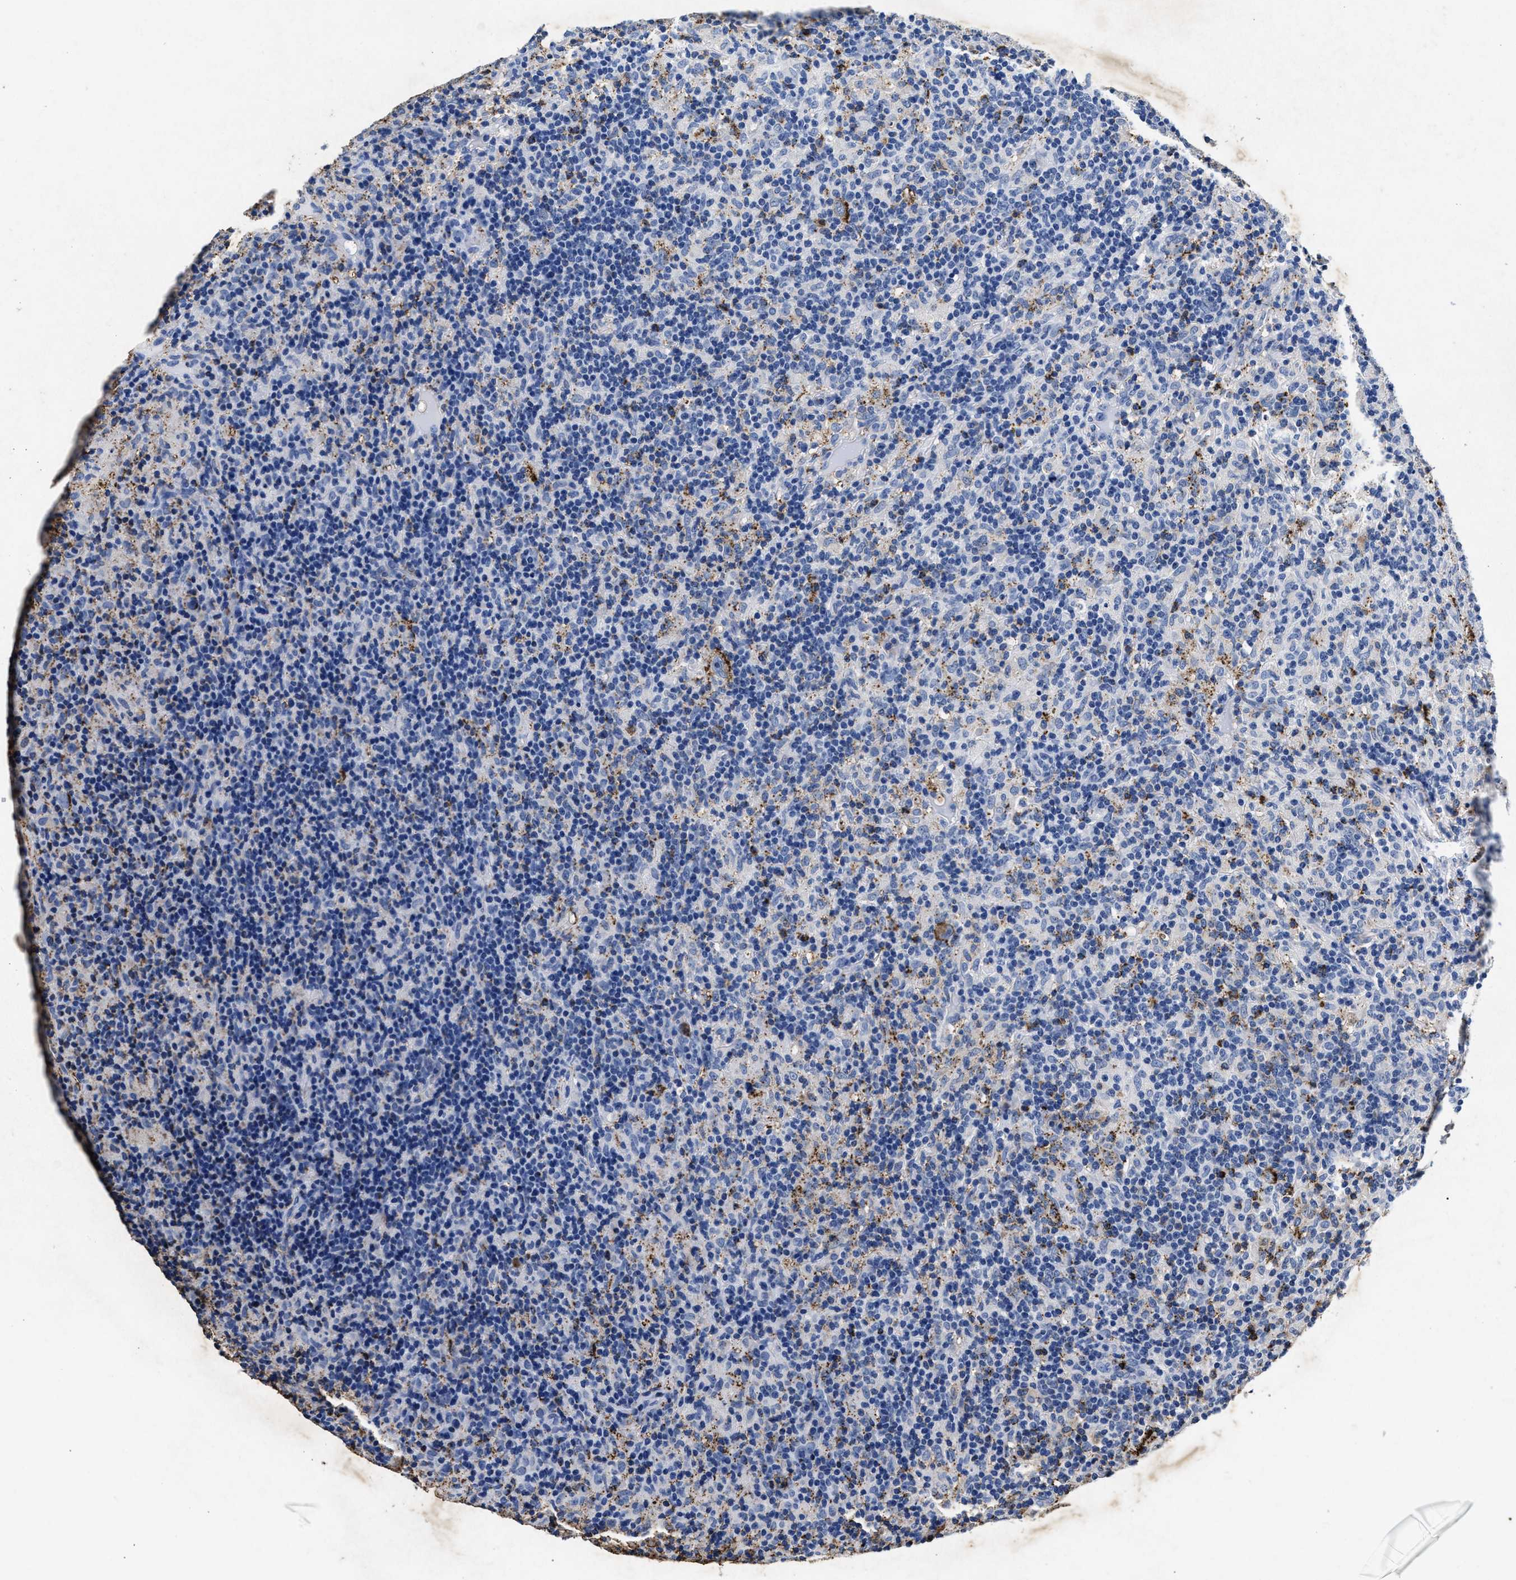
{"staining": {"intensity": "moderate", "quantity": "25%-75%", "location": "cytoplasmic/membranous"}, "tissue": "lymphoma", "cell_type": "Tumor cells", "image_type": "cancer", "snomed": [{"axis": "morphology", "description": "Hodgkin's disease, NOS"}, {"axis": "topography", "description": "Lymph node"}], "caption": "The micrograph displays immunohistochemical staining of Hodgkin's disease. There is moderate cytoplasmic/membranous expression is appreciated in approximately 25%-75% of tumor cells.", "gene": "LTB4R2", "patient": {"sex": "male", "age": 70}}